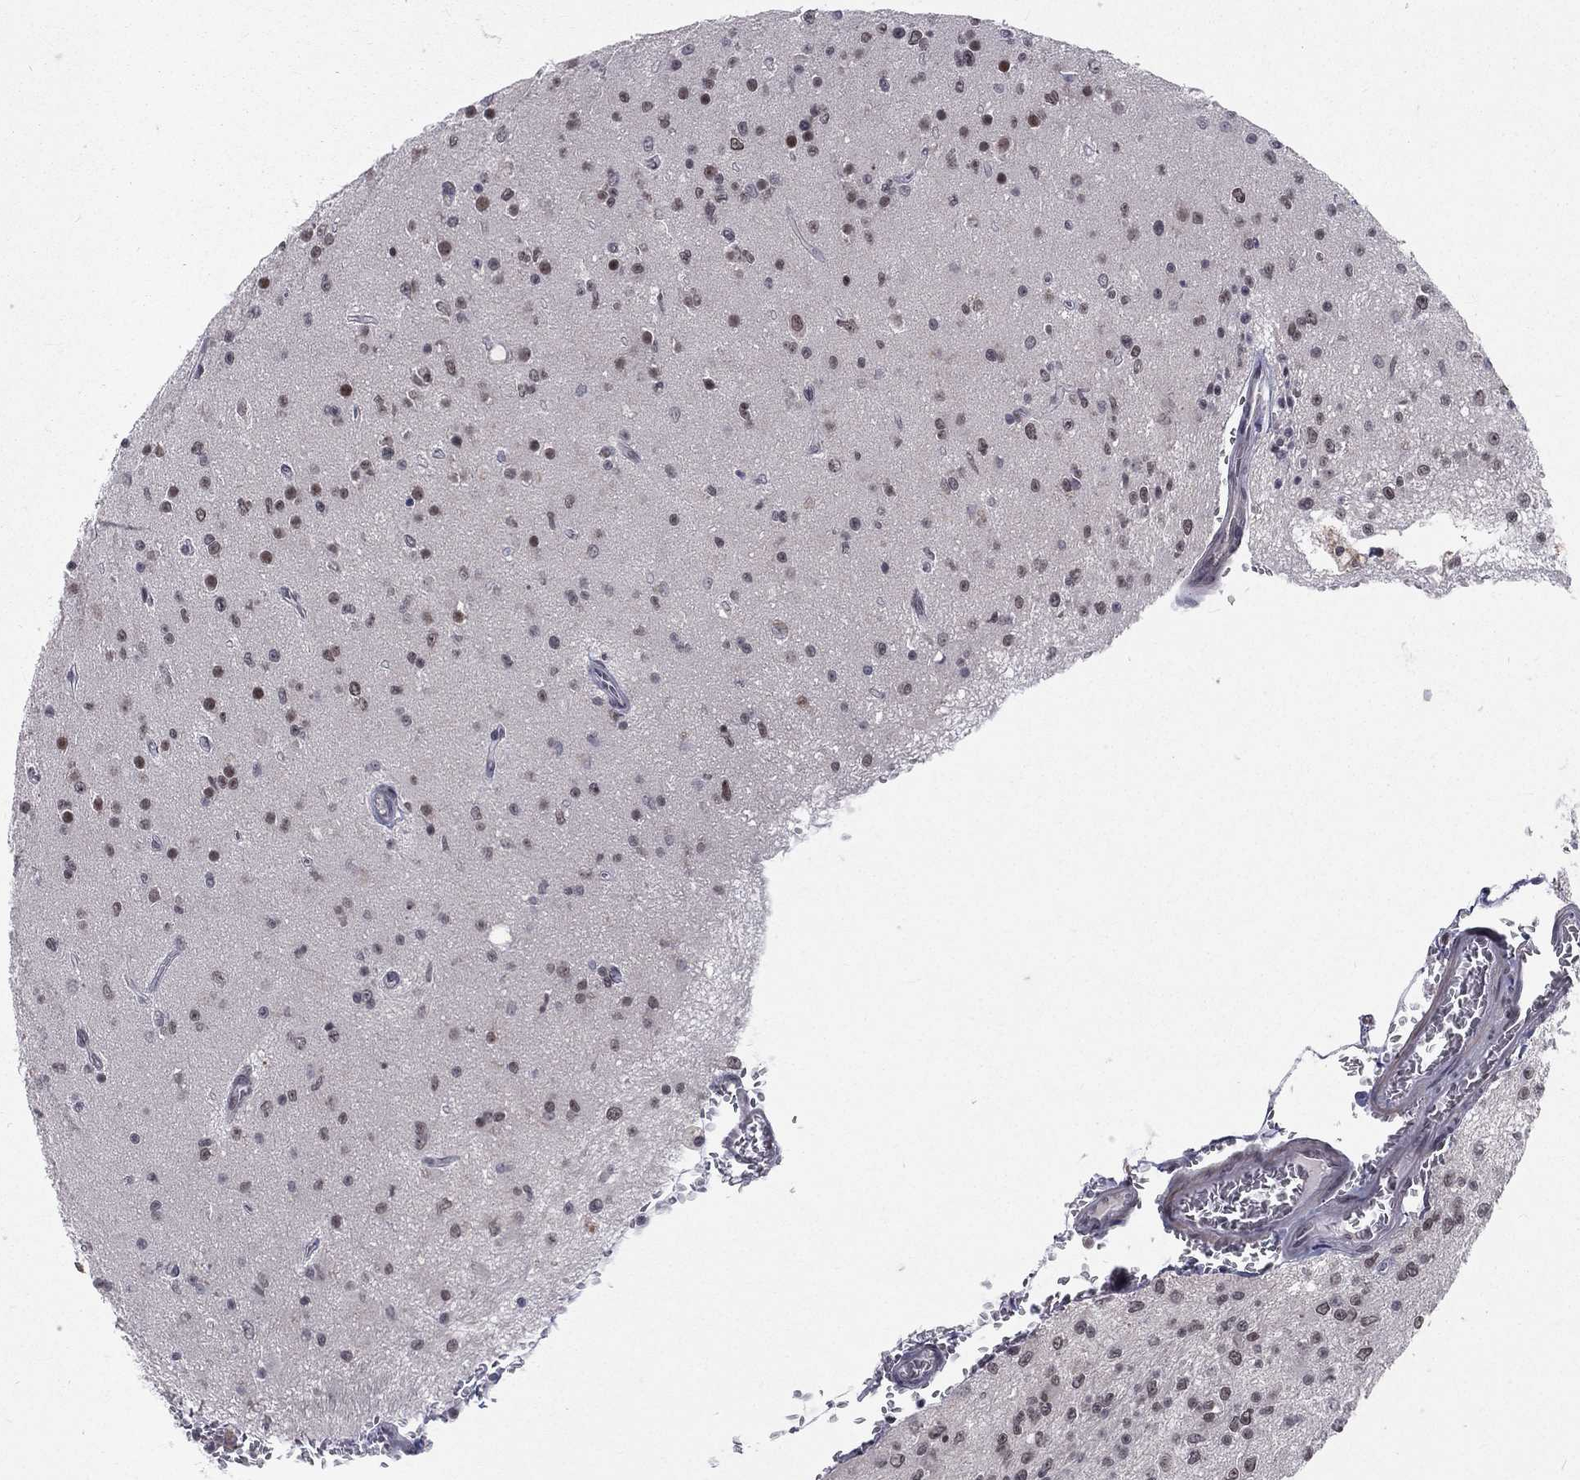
{"staining": {"intensity": "negative", "quantity": "none", "location": "none"}, "tissue": "glioma", "cell_type": "Tumor cells", "image_type": "cancer", "snomed": [{"axis": "morphology", "description": "Glioma, malignant, Low grade"}, {"axis": "topography", "description": "Brain"}], "caption": "High power microscopy micrograph of an immunohistochemistry (IHC) photomicrograph of malignant glioma (low-grade), revealing no significant positivity in tumor cells.", "gene": "MORC2", "patient": {"sex": "female", "age": 45}}